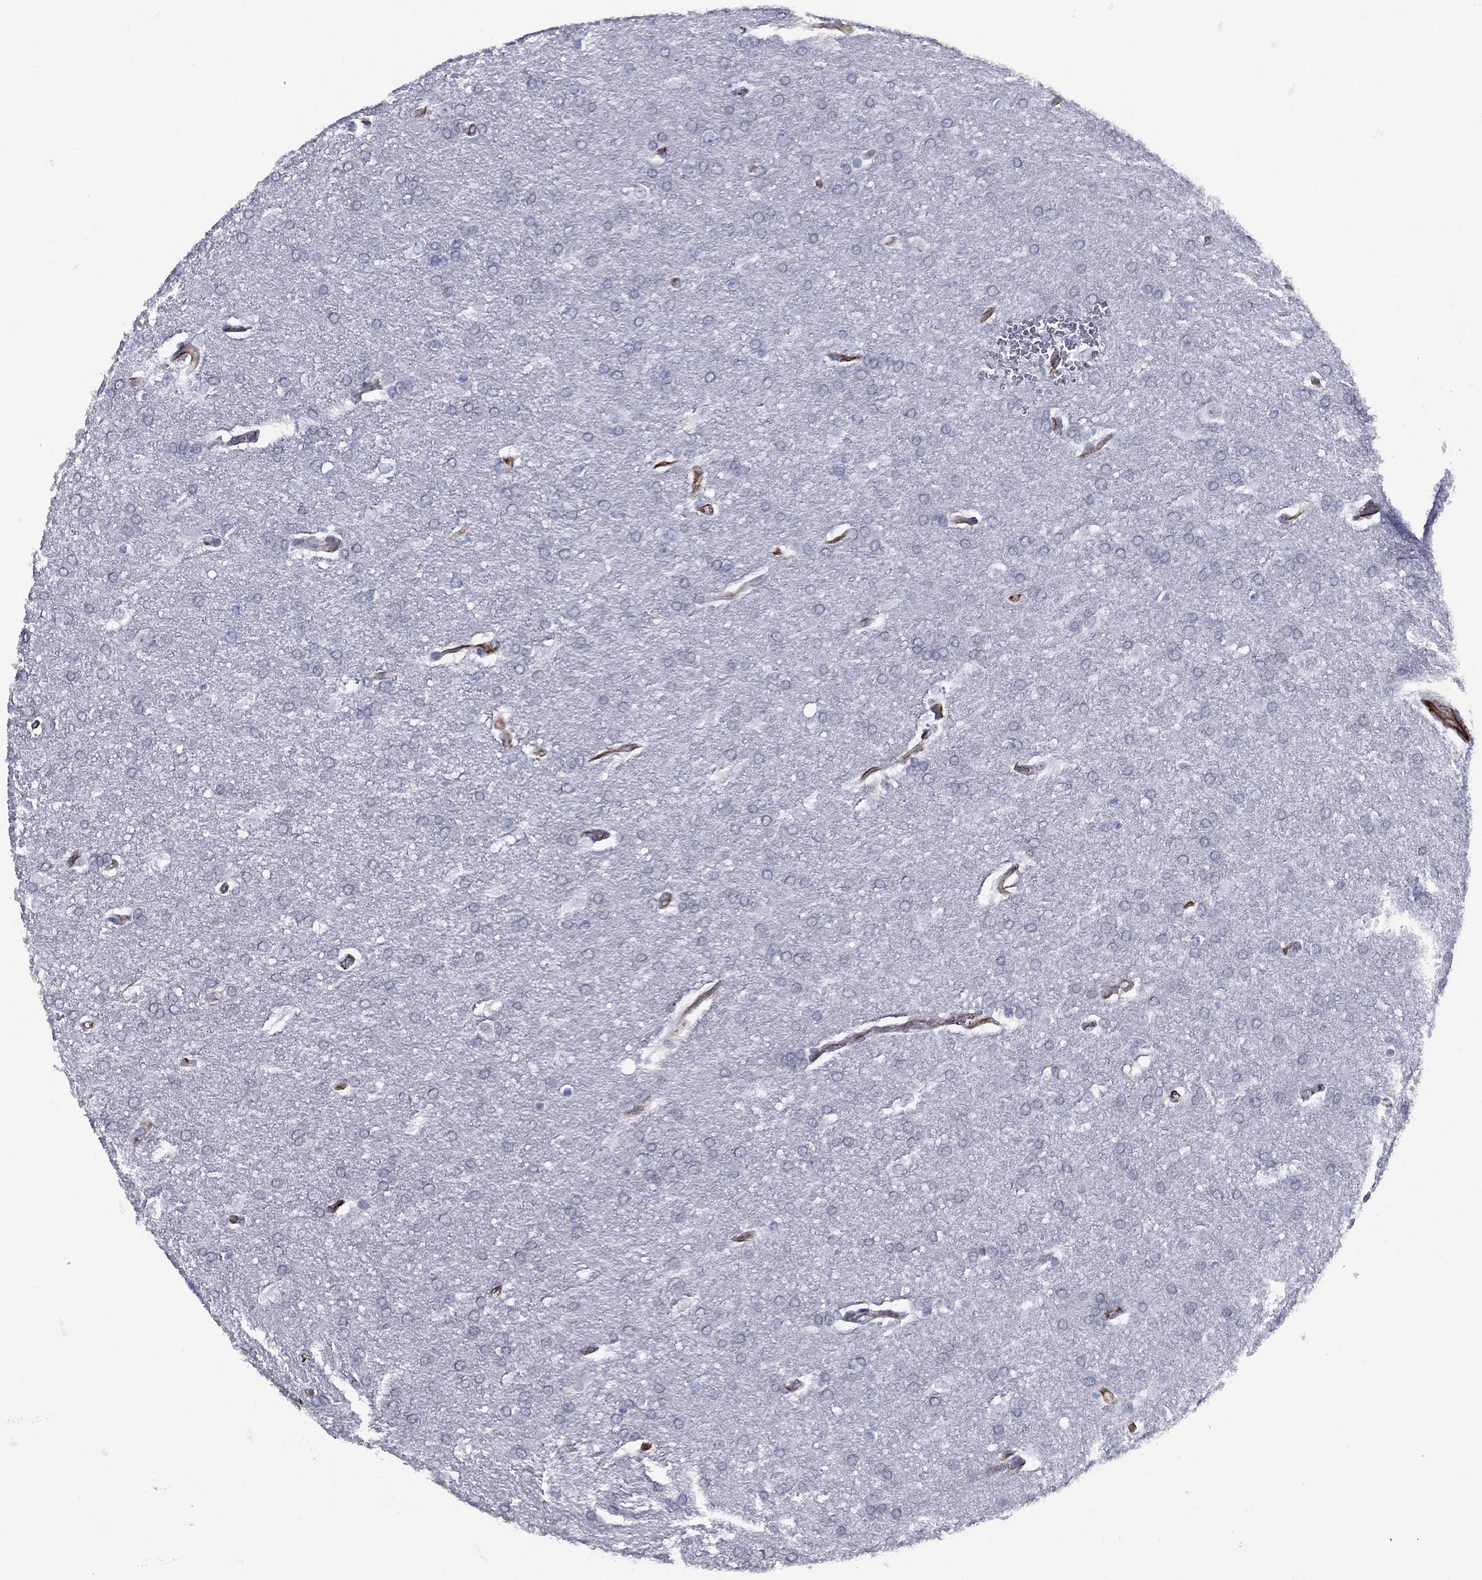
{"staining": {"intensity": "negative", "quantity": "none", "location": "none"}, "tissue": "glioma", "cell_type": "Tumor cells", "image_type": "cancer", "snomed": [{"axis": "morphology", "description": "Glioma, malignant, Low grade"}, {"axis": "topography", "description": "Brain"}], "caption": "DAB immunohistochemical staining of human malignant glioma (low-grade) reveals no significant positivity in tumor cells.", "gene": "MAS1", "patient": {"sex": "female", "age": 32}}